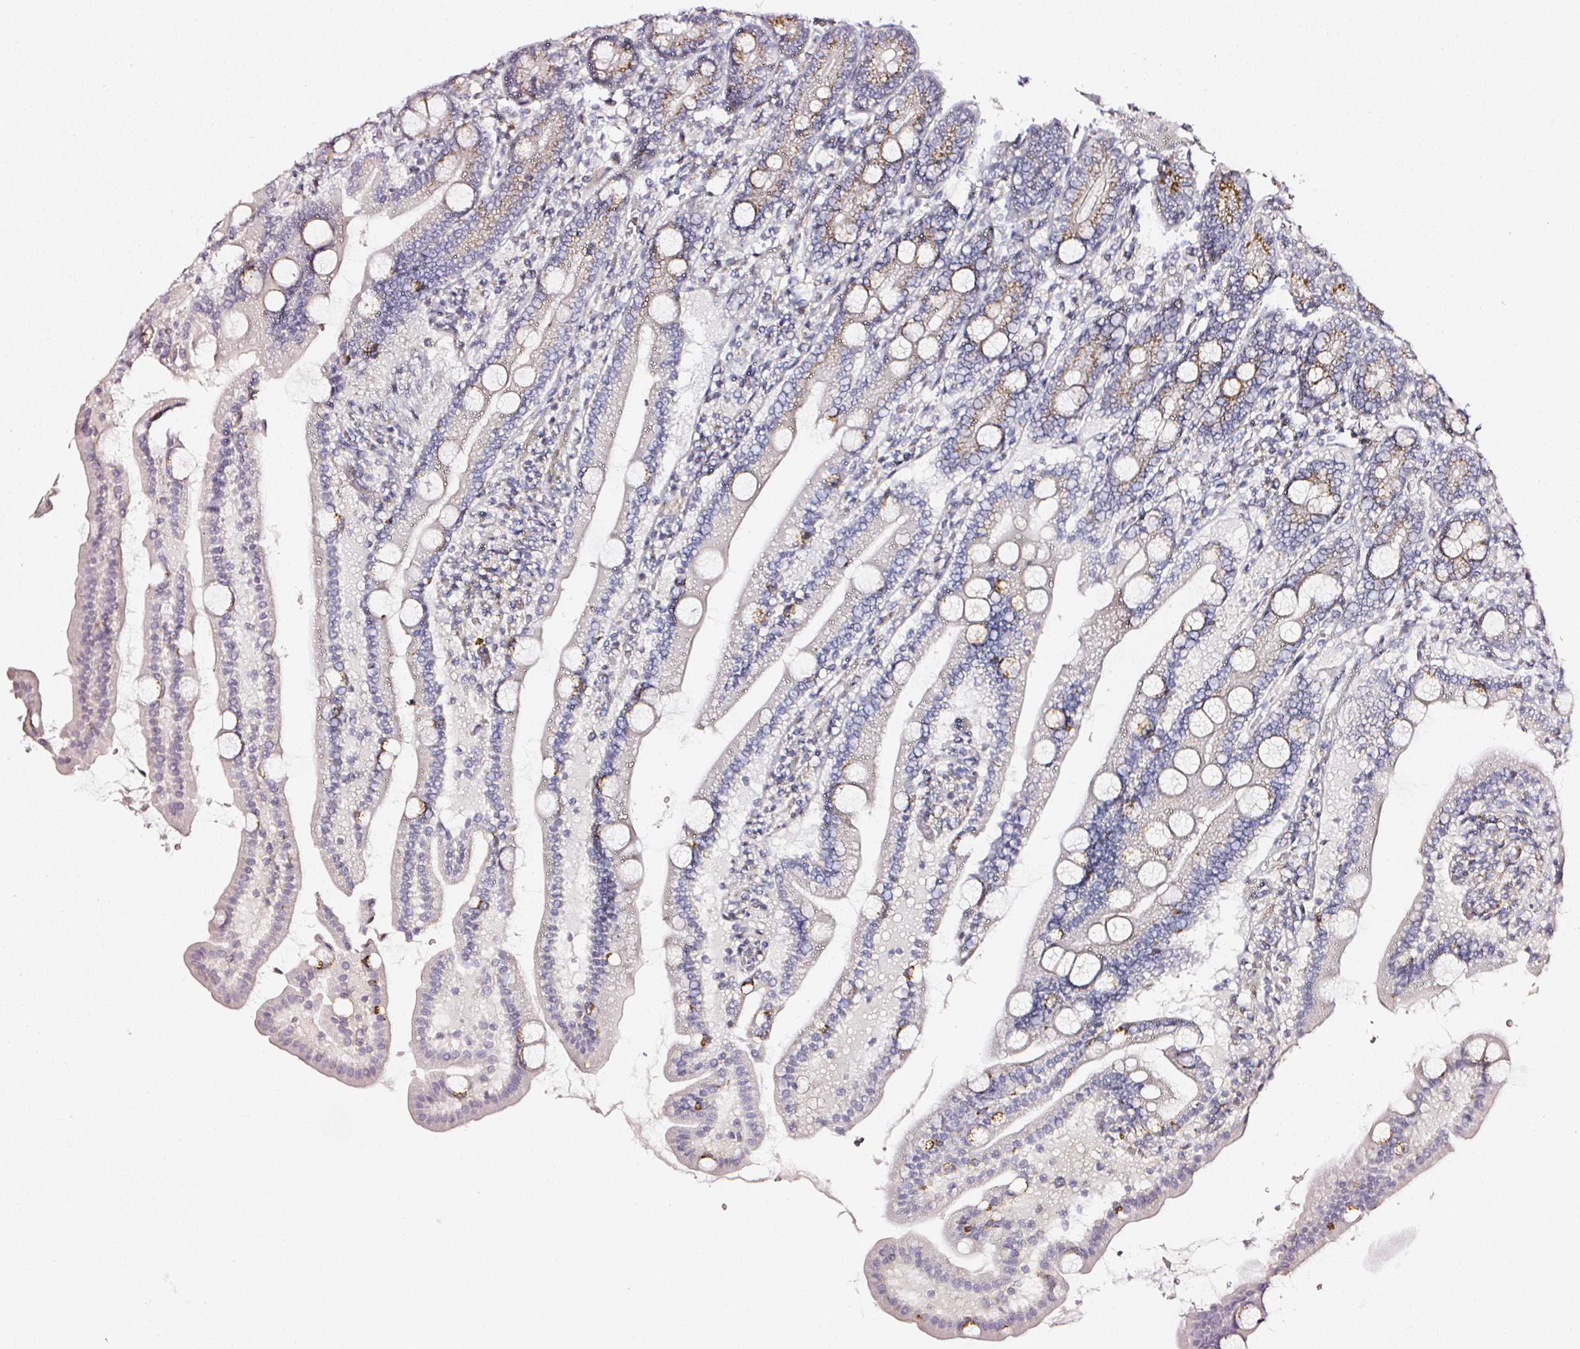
{"staining": {"intensity": "moderate", "quantity": "<25%", "location": "cytoplasmic/membranous"}, "tissue": "duodenum", "cell_type": "Glandular cells", "image_type": "normal", "snomed": [{"axis": "morphology", "description": "Normal tissue, NOS"}, {"axis": "topography", "description": "Duodenum"}], "caption": "A high-resolution histopathology image shows immunohistochemistry staining of unremarkable duodenum, which reveals moderate cytoplasmic/membranous expression in approximately <25% of glandular cells. (DAB (3,3'-diaminobenzidine) IHC with brightfield microscopy, high magnification).", "gene": "NTRK1", "patient": {"sex": "male", "age": 55}}